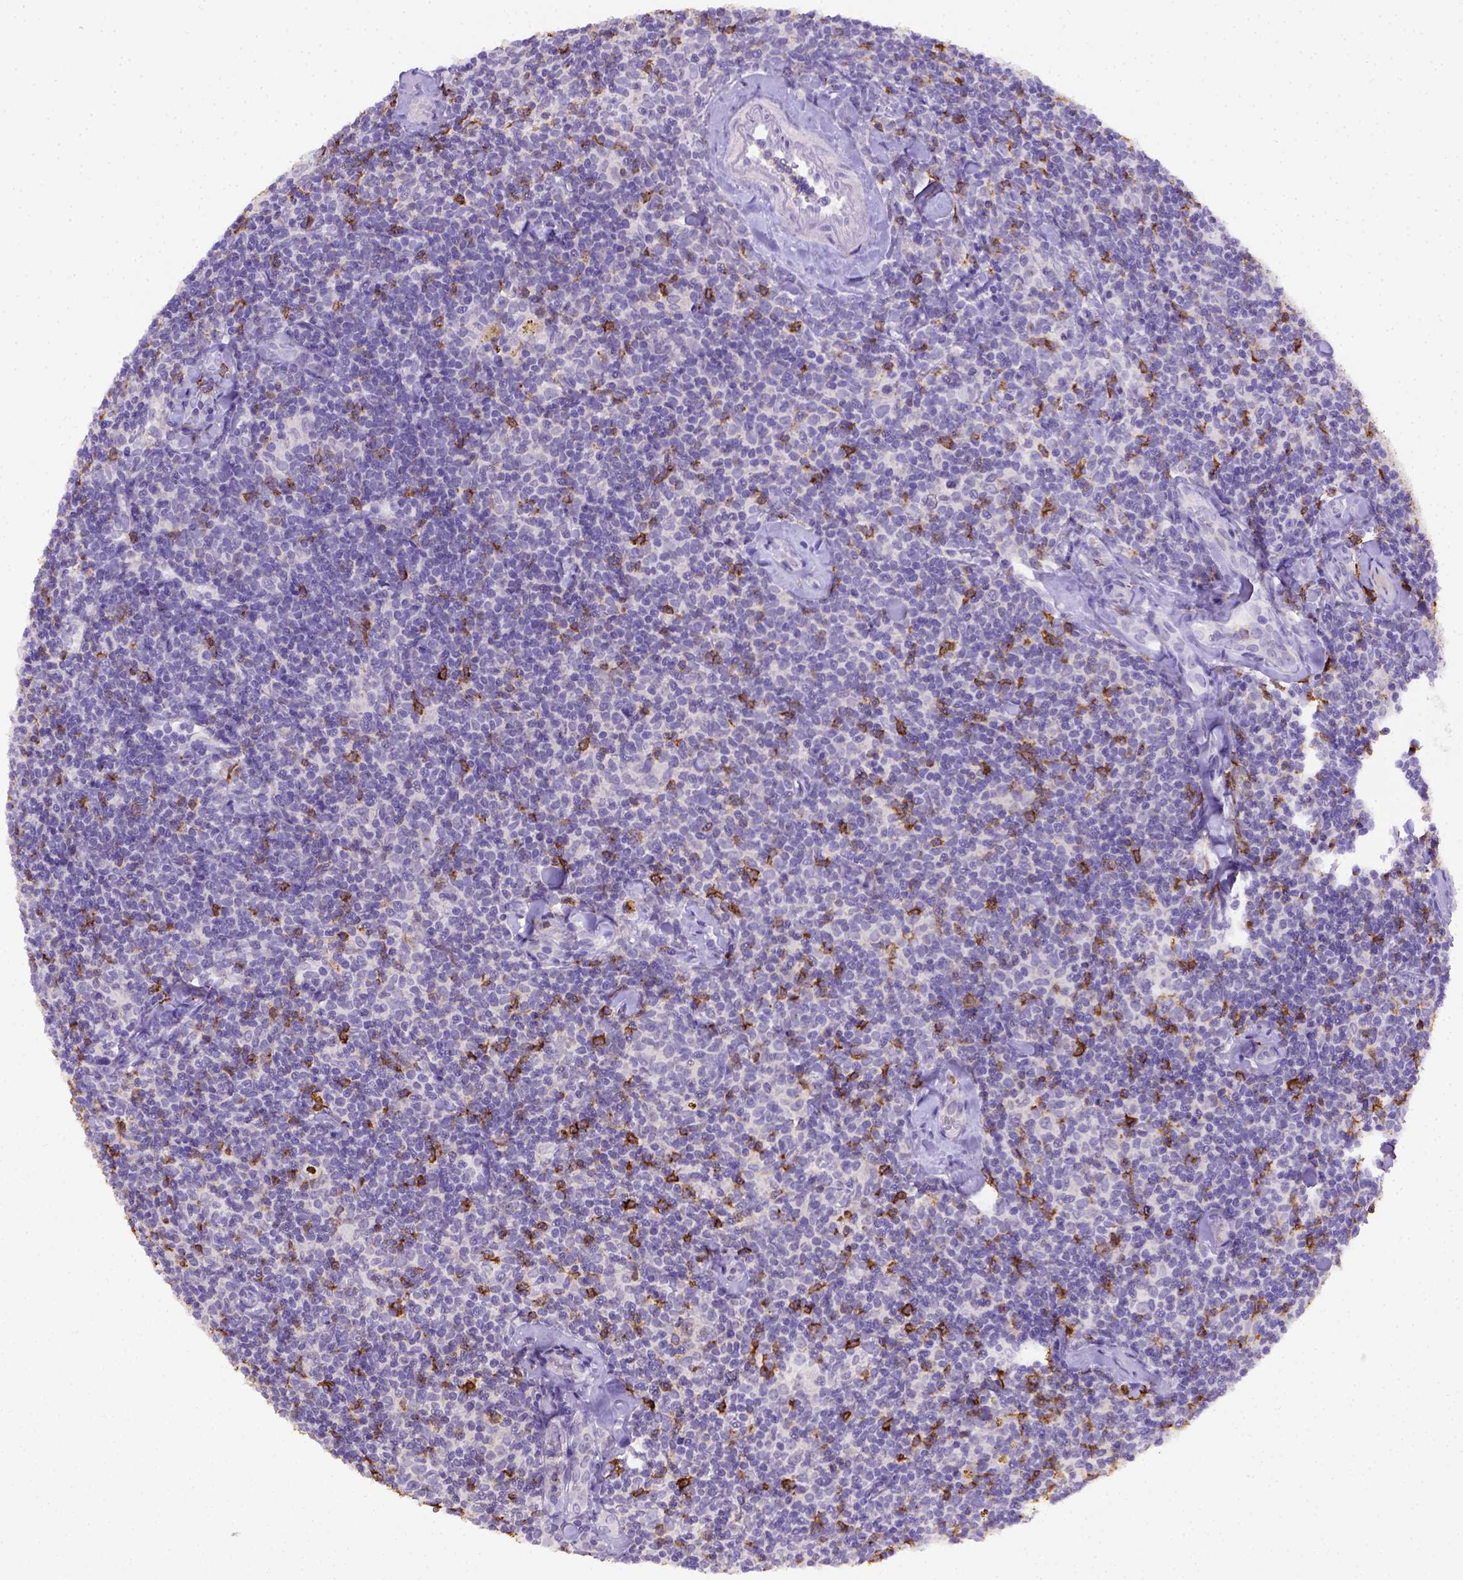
{"staining": {"intensity": "negative", "quantity": "none", "location": "none"}, "tissue": "lymphoma", "cell_type": "Tumor cells", "image_type": "cancer", "snomed": [{"axis": "morphology", "description": "Malignant lymphoma, non-Hodgkin's type, Low grade"}, {"axis": "topography", "description": "Lymph node"}], "caption": "Immunohistochemical staining of human lymphoma exhibits no significant positivity in tumor cells.", "gene": "B3GAT1", "patient": {"sex": "female", "age": 56}}